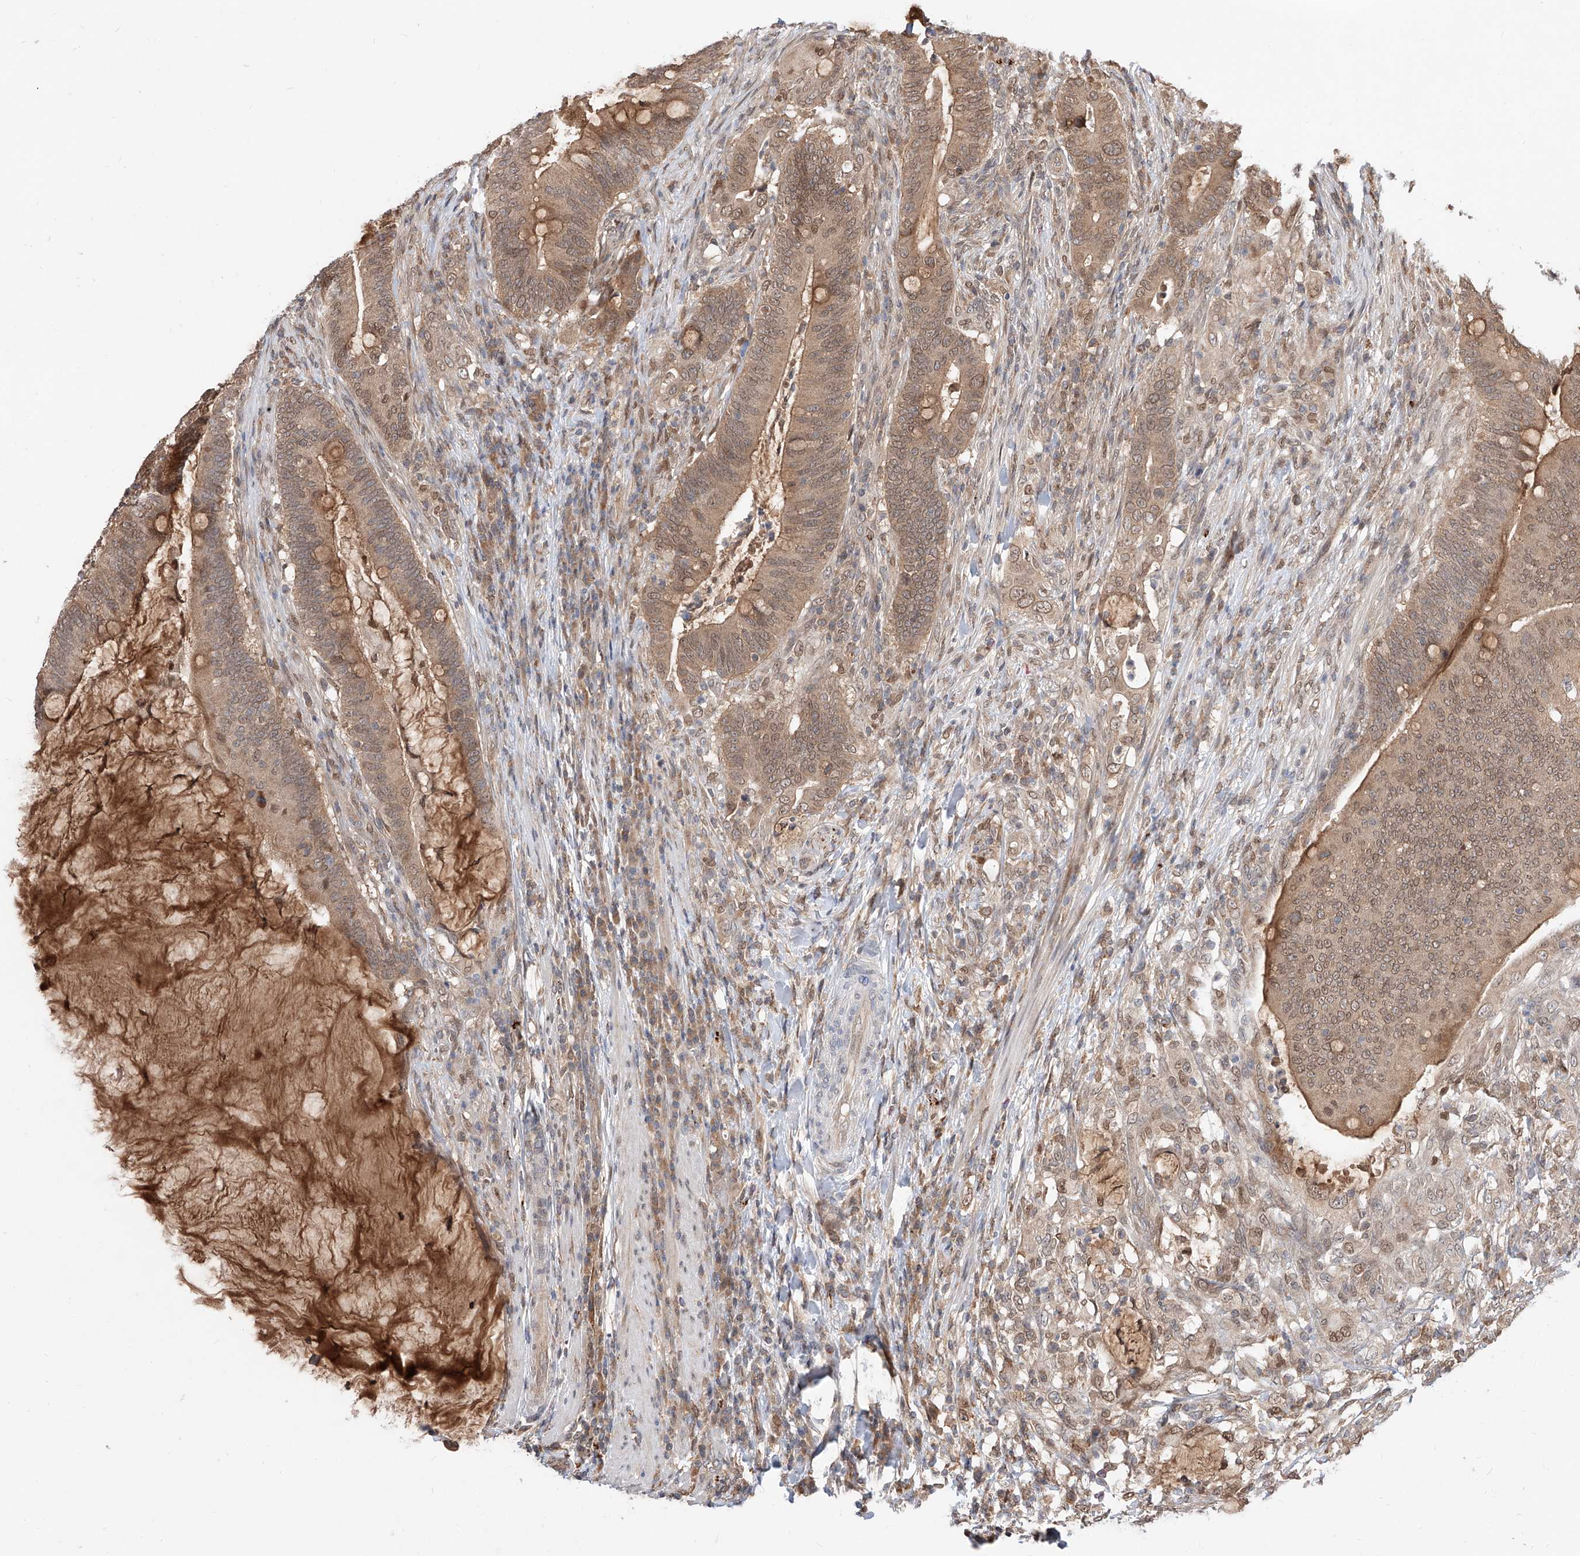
{"staining": {"intensity": "weak", "quantity": ">75%", "location": "cytoplasmic/membranous,nuclear"}, "tissue": "colorectal cancer", "cell_type": "Tumor cells", "image_type": "cancer", "snomed": [{"axis": "morphology", "description": "Adenocarcinoma, NOS"}, {"axis": "topography", "description": "Colon"}], "caption": "A brown stain shows weak cytoplasmic/membranous and nuclear positivity of a protein in adenocarcinoma (colorectal) tumor cells. The staining was performed using DAB (3,3'-diaminobenzidine), with brown indicating positive protein expression. Nuclei are stained blue with hematoxylin.", "gene": "DIRAS3", "patient": {"sex": "female", "age": 66}}